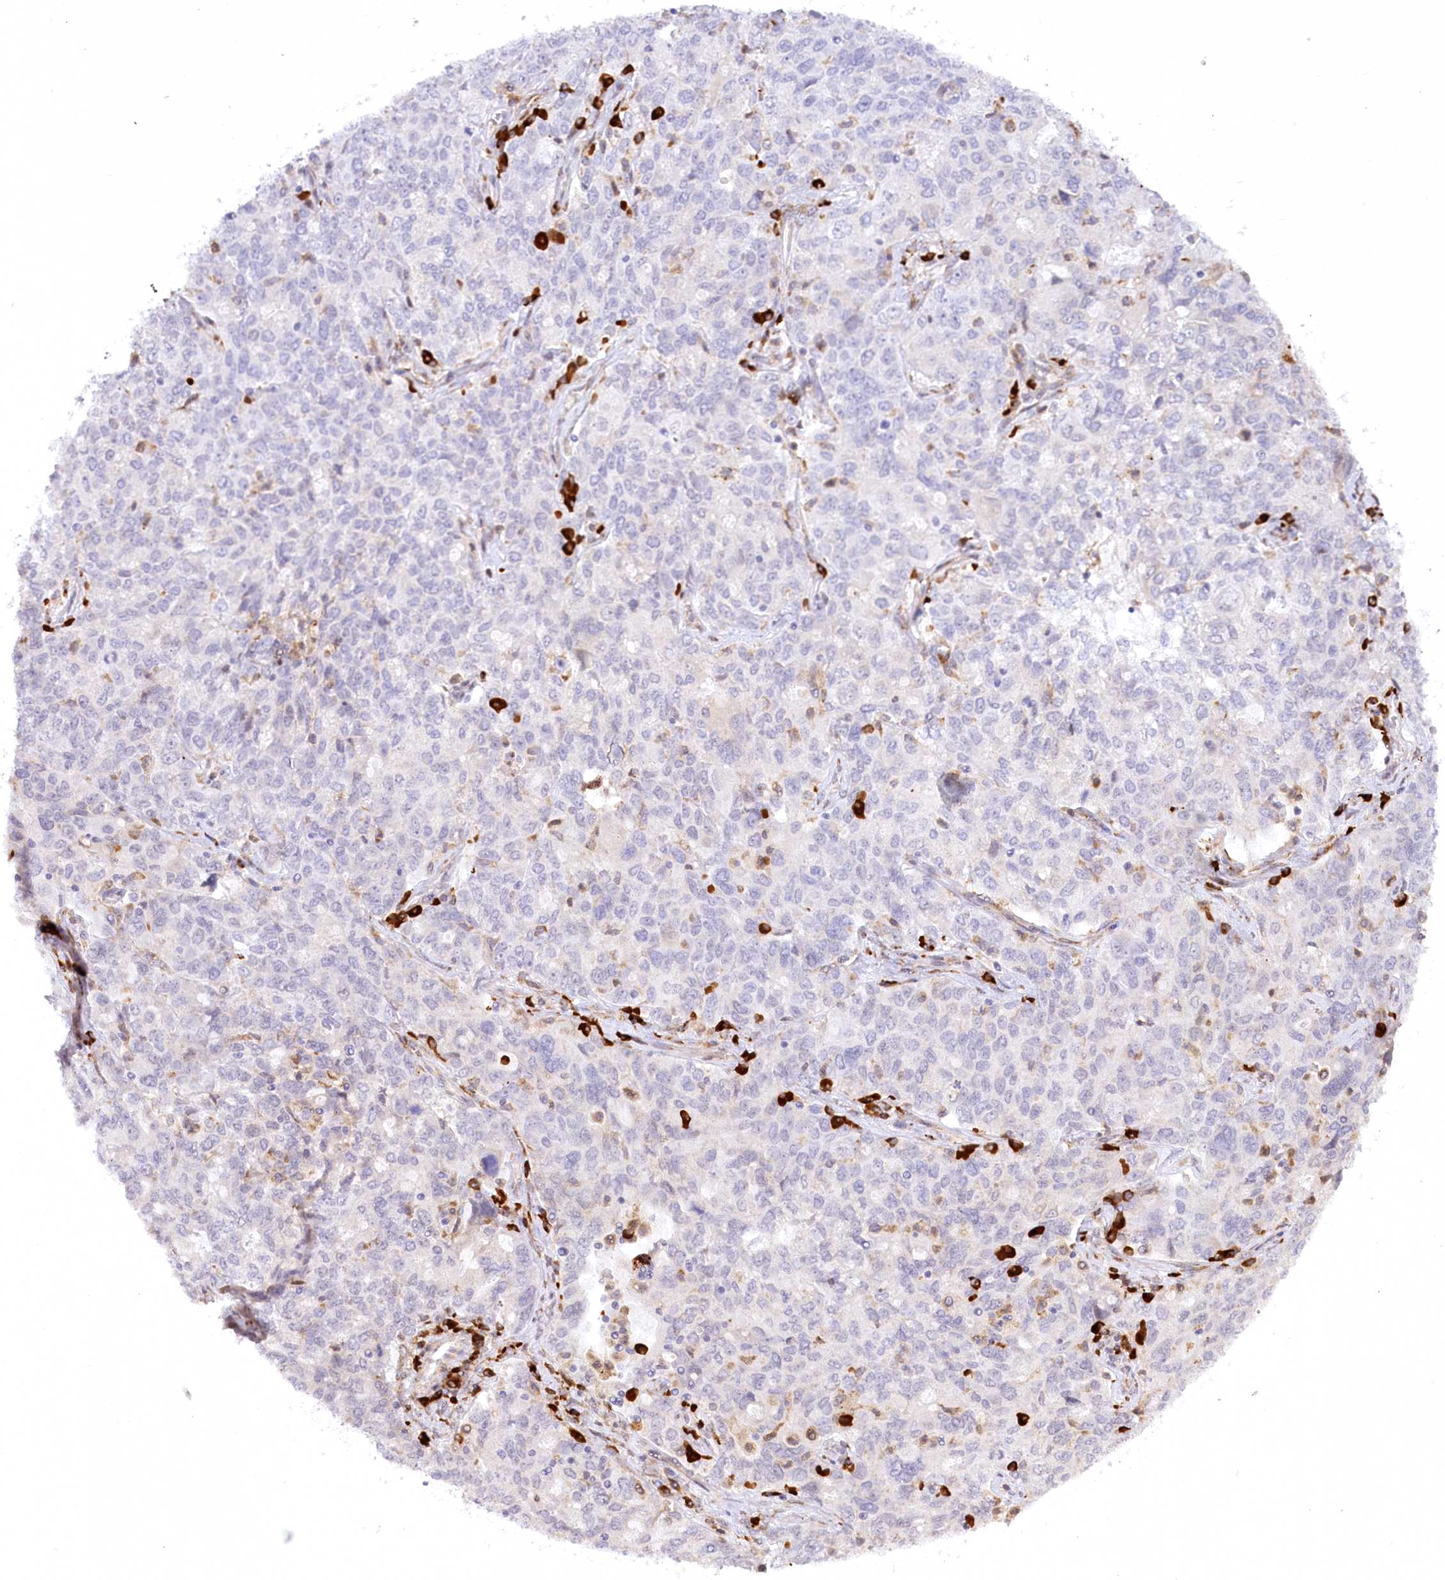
{"staining": {"intensity": "negative", "quantity": "none", "location": "none"}, "tissue": "ovarian cancer", "cell_type": "Tumor cells", "image_type": "cancer", "snomed": [{"axis": "morphology", "description": "Carcinoma, endometroid"}, {"axis": "topography", "description": "Ovary"}], "caption": "This is a histopathology image of IHC staining of ovarian cancer (endometroid carcinoma), which shows no staining in tumor cells.", "gene": "NCKAP5", "patient": {"sex": "female", "age": 62}}